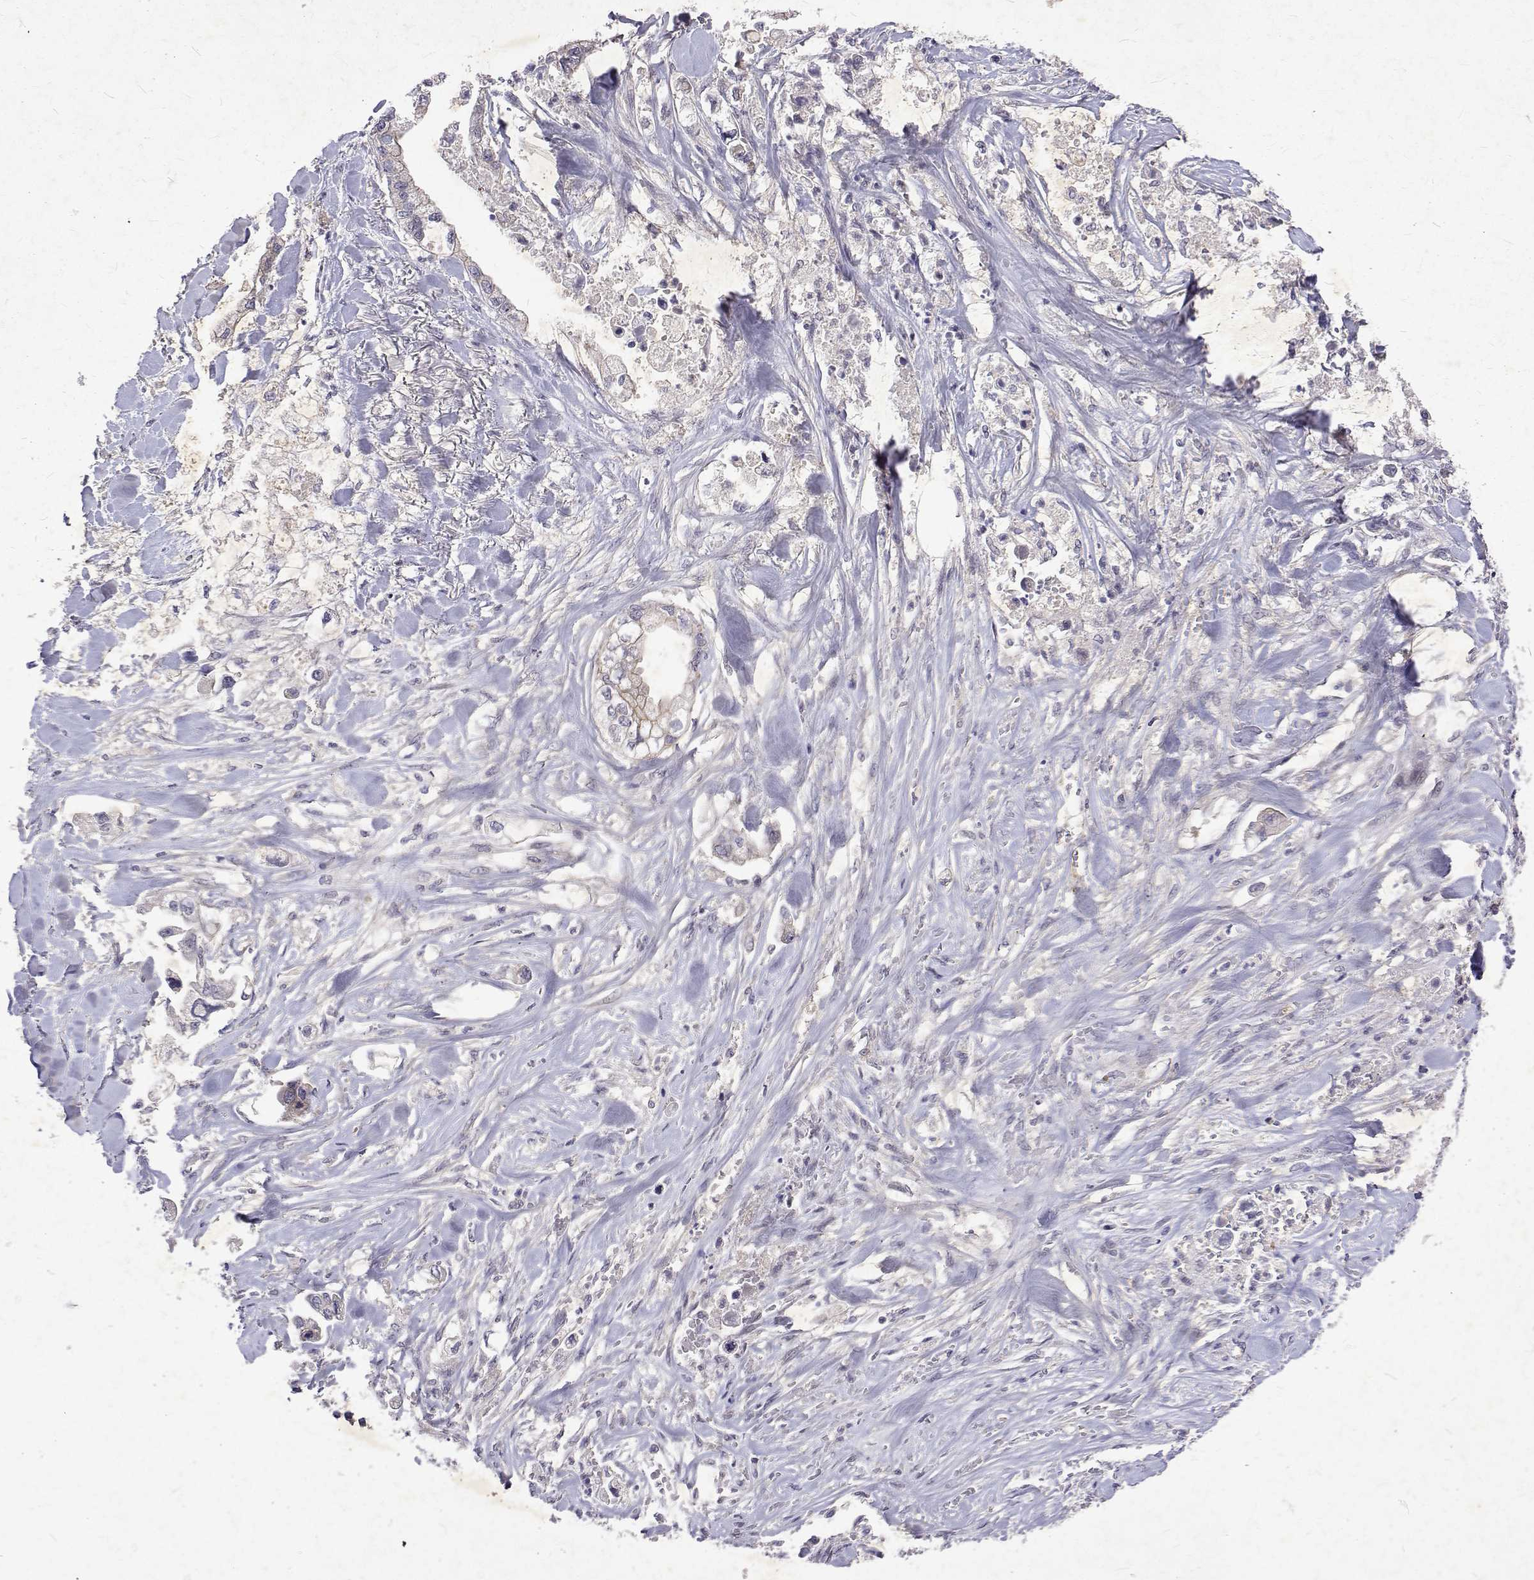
{"staining": {"intensity": "negative", "quantity": "none", "location": "none"}, "tissue": "stomach cancer", "cell_type": "Tumor cells", "image_type": "cancer", "snomed": [{"axis": "morphology", "description": "Adenocarcinoma, NOS"}, {"axis": "topography", "description": "Stomach"}], "caption": "Tumor cells are negative for brown protein staining in stomach cancer.", "gene": "ALKBH8", "patient": {"sex": "male", "age": 62}}